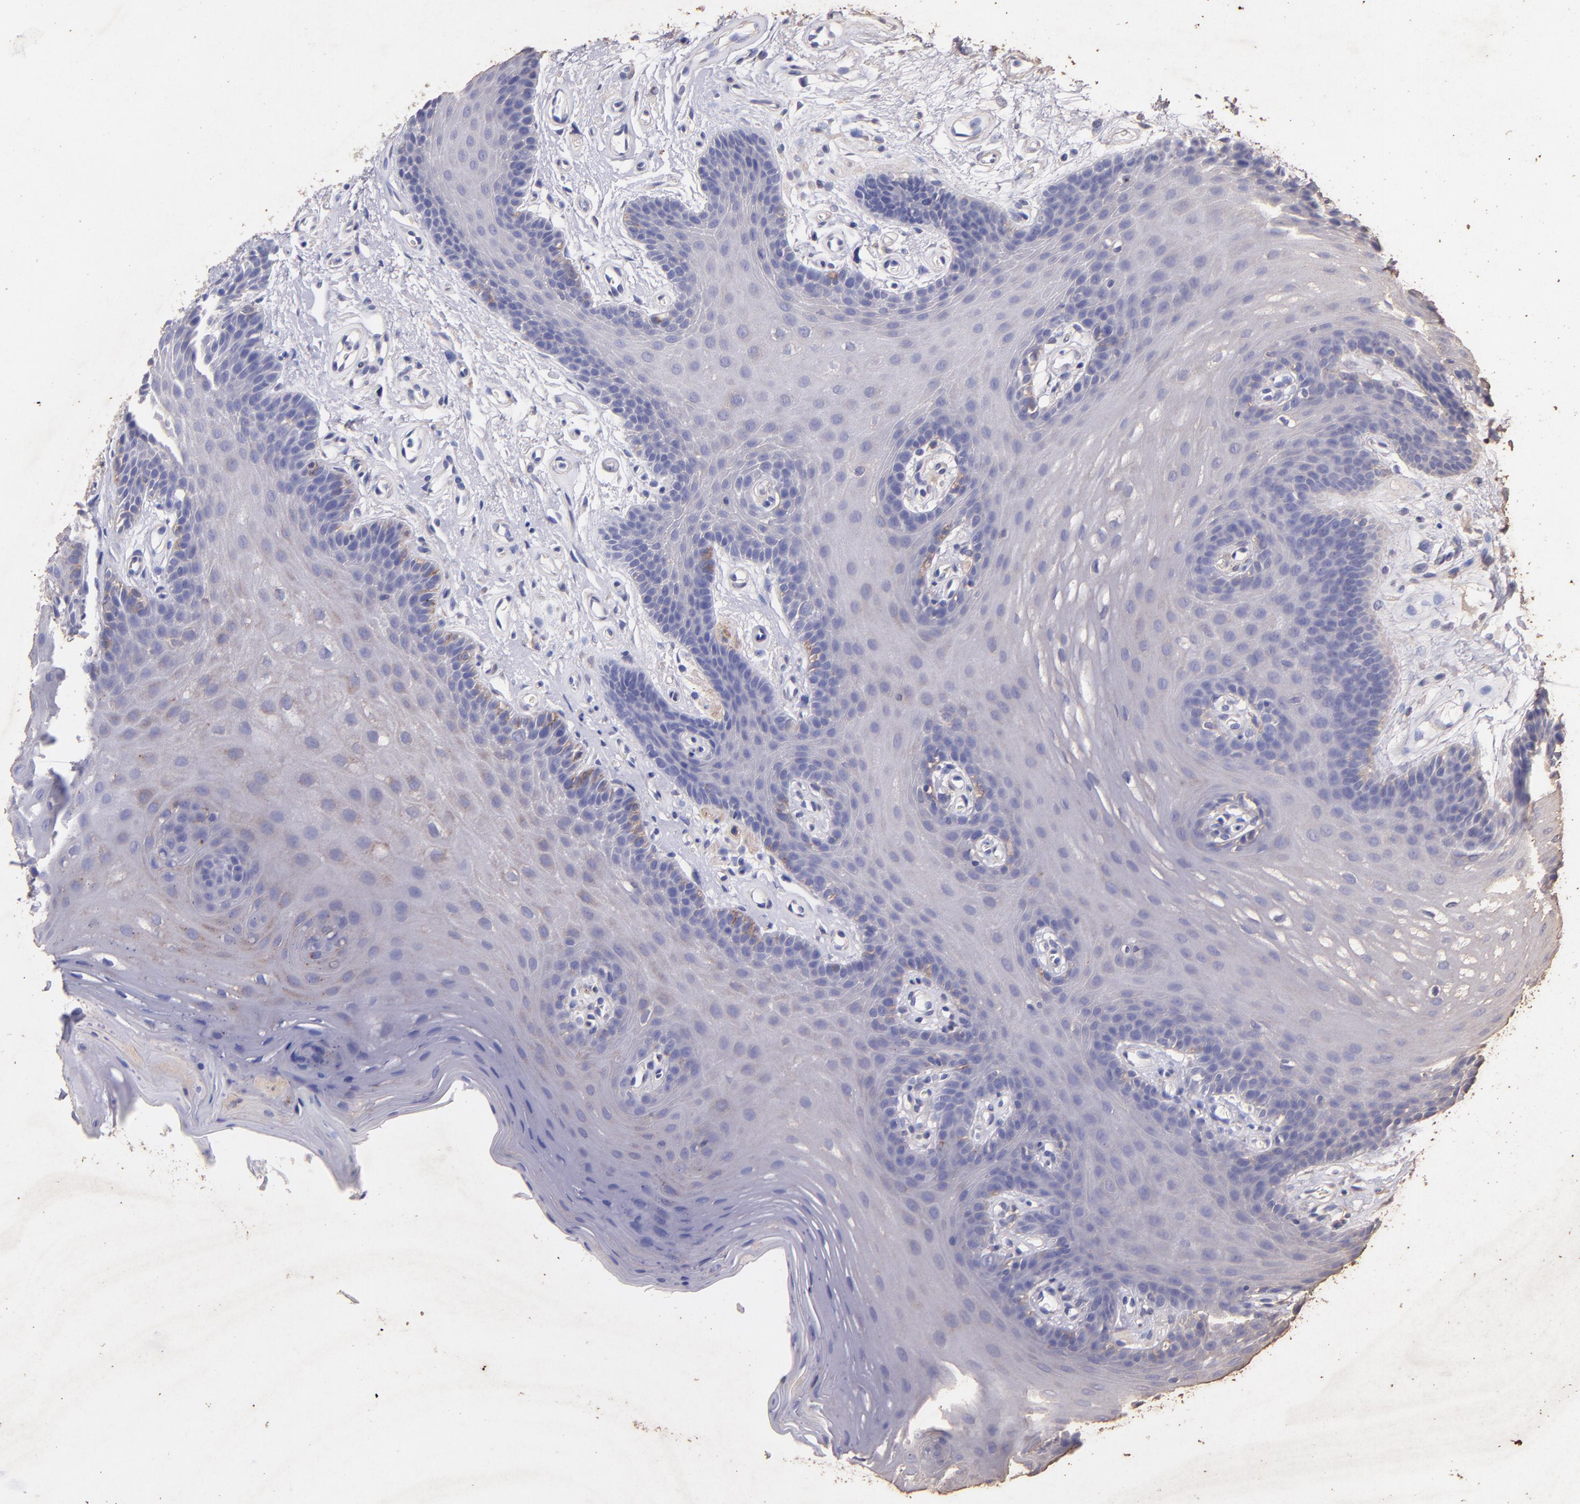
{"staining": {"intensity": "weak", "quantity": "<25%", "location": "cytoplasmic/membranous"}, "tissue": "oral mucosa", "cell_type": "Squamous epithelial cells", "image_type": "normal", "snomed": [{"axis": "morphology", "description": "Normal tissue, NOS"}, {"axis": "topography", "description": "Oral tissue"}], "caption": "This is a image of IHC staining of benign oral mucosa, which shows no staining in squamous epithelial cells. (DAB IHC, high magnification).", "gene": "RET", "patient": {"sex": "male", "age": 62}}